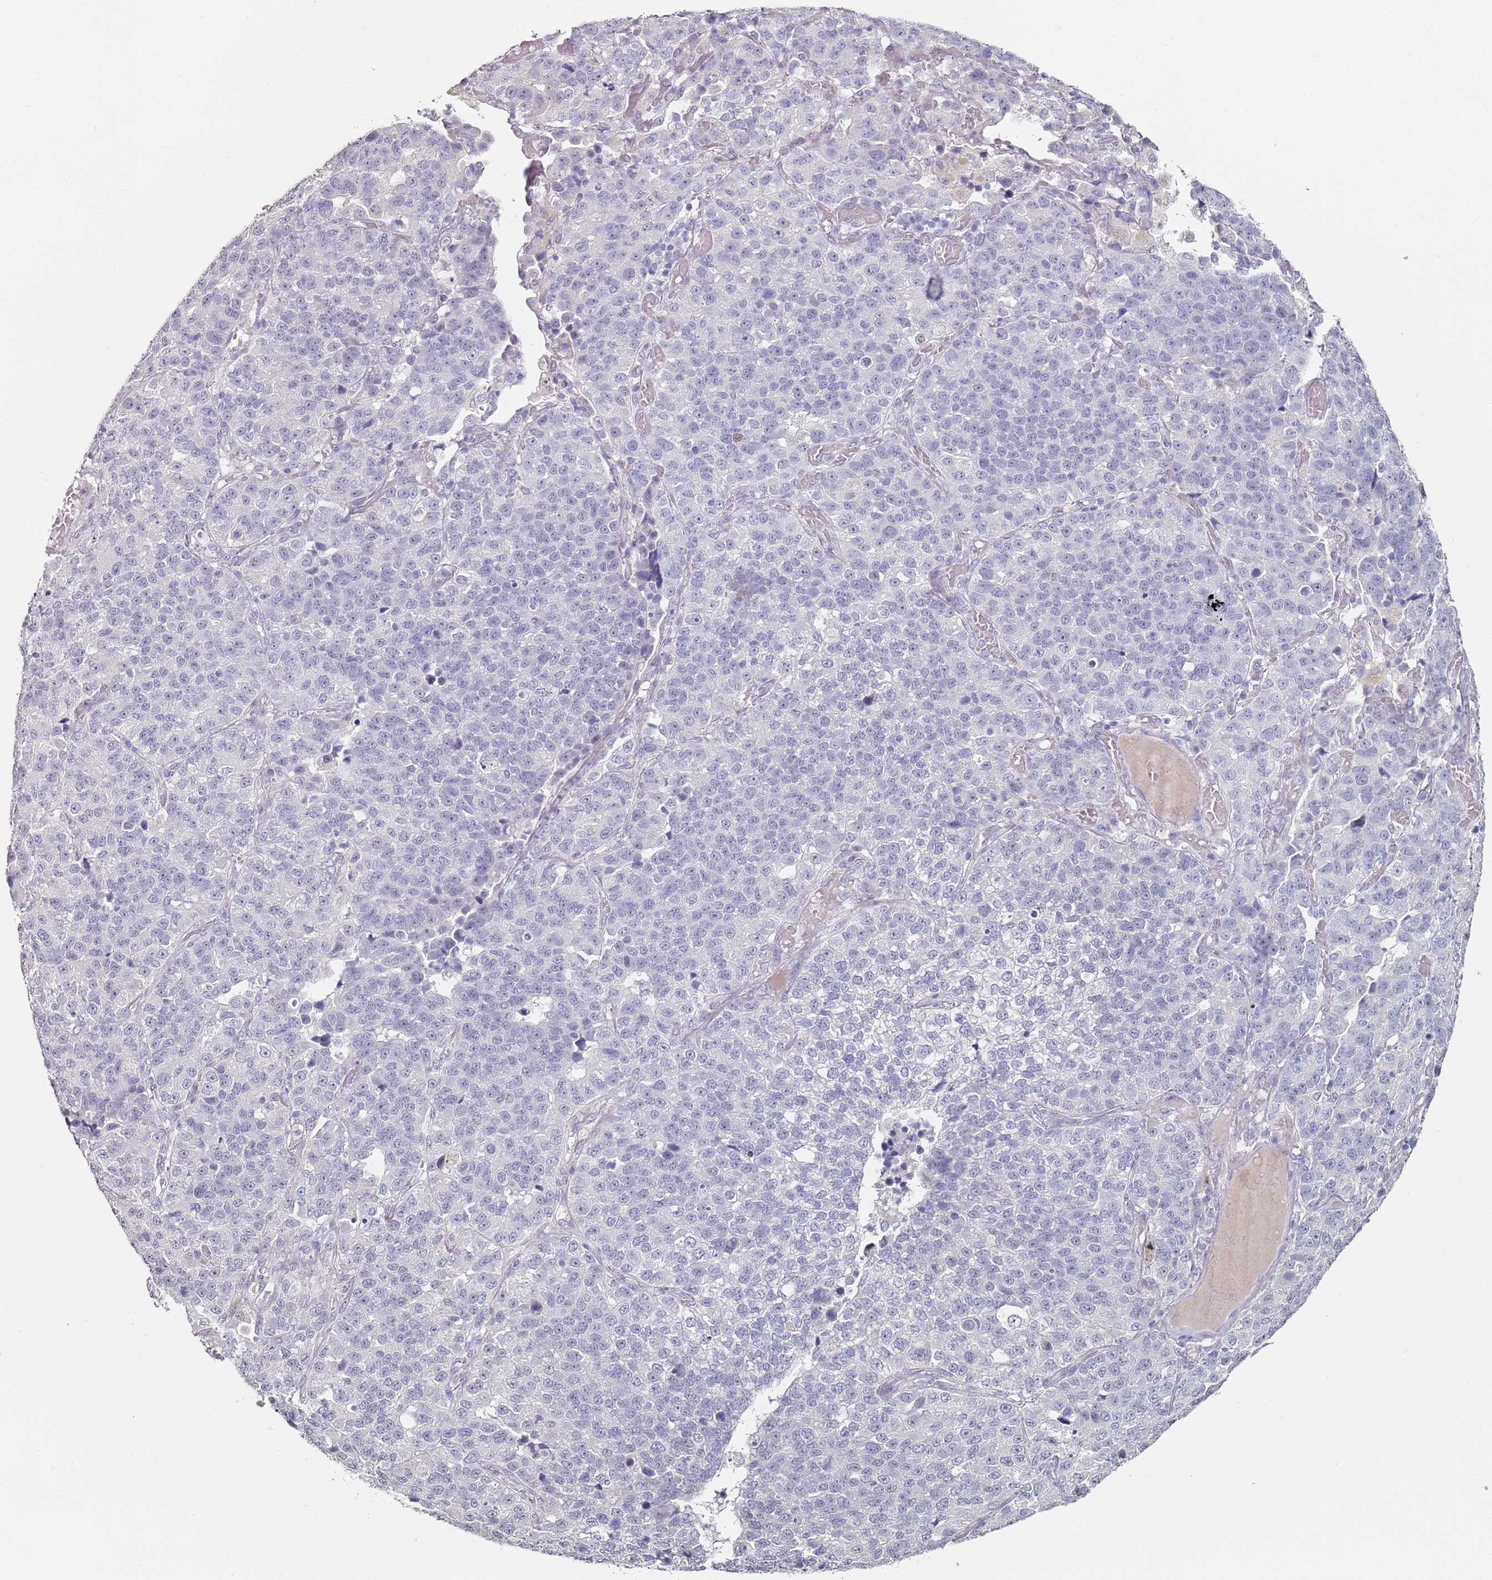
{"staining": {"intensity": "negative", "quantity": "none", "location": "none"}, "tissue": "lung cancer", "cell_type": "Tumor cells", "image_type": "cancer", "snomed": [{"axis": "morphology", "description": "Adenocarcinoma, NOS"}, {"axis": "topography", "description": "Lung"}], "caption": "High magnification brightfield microscopy of lung cancer (adenocarcinoma) stained with DAB (brown) and counterstained with hematoxylin (blue): tumor cells show no significant expression.", "gene": "DNAH11", "patient": {"sex": "male", "age": 49}}